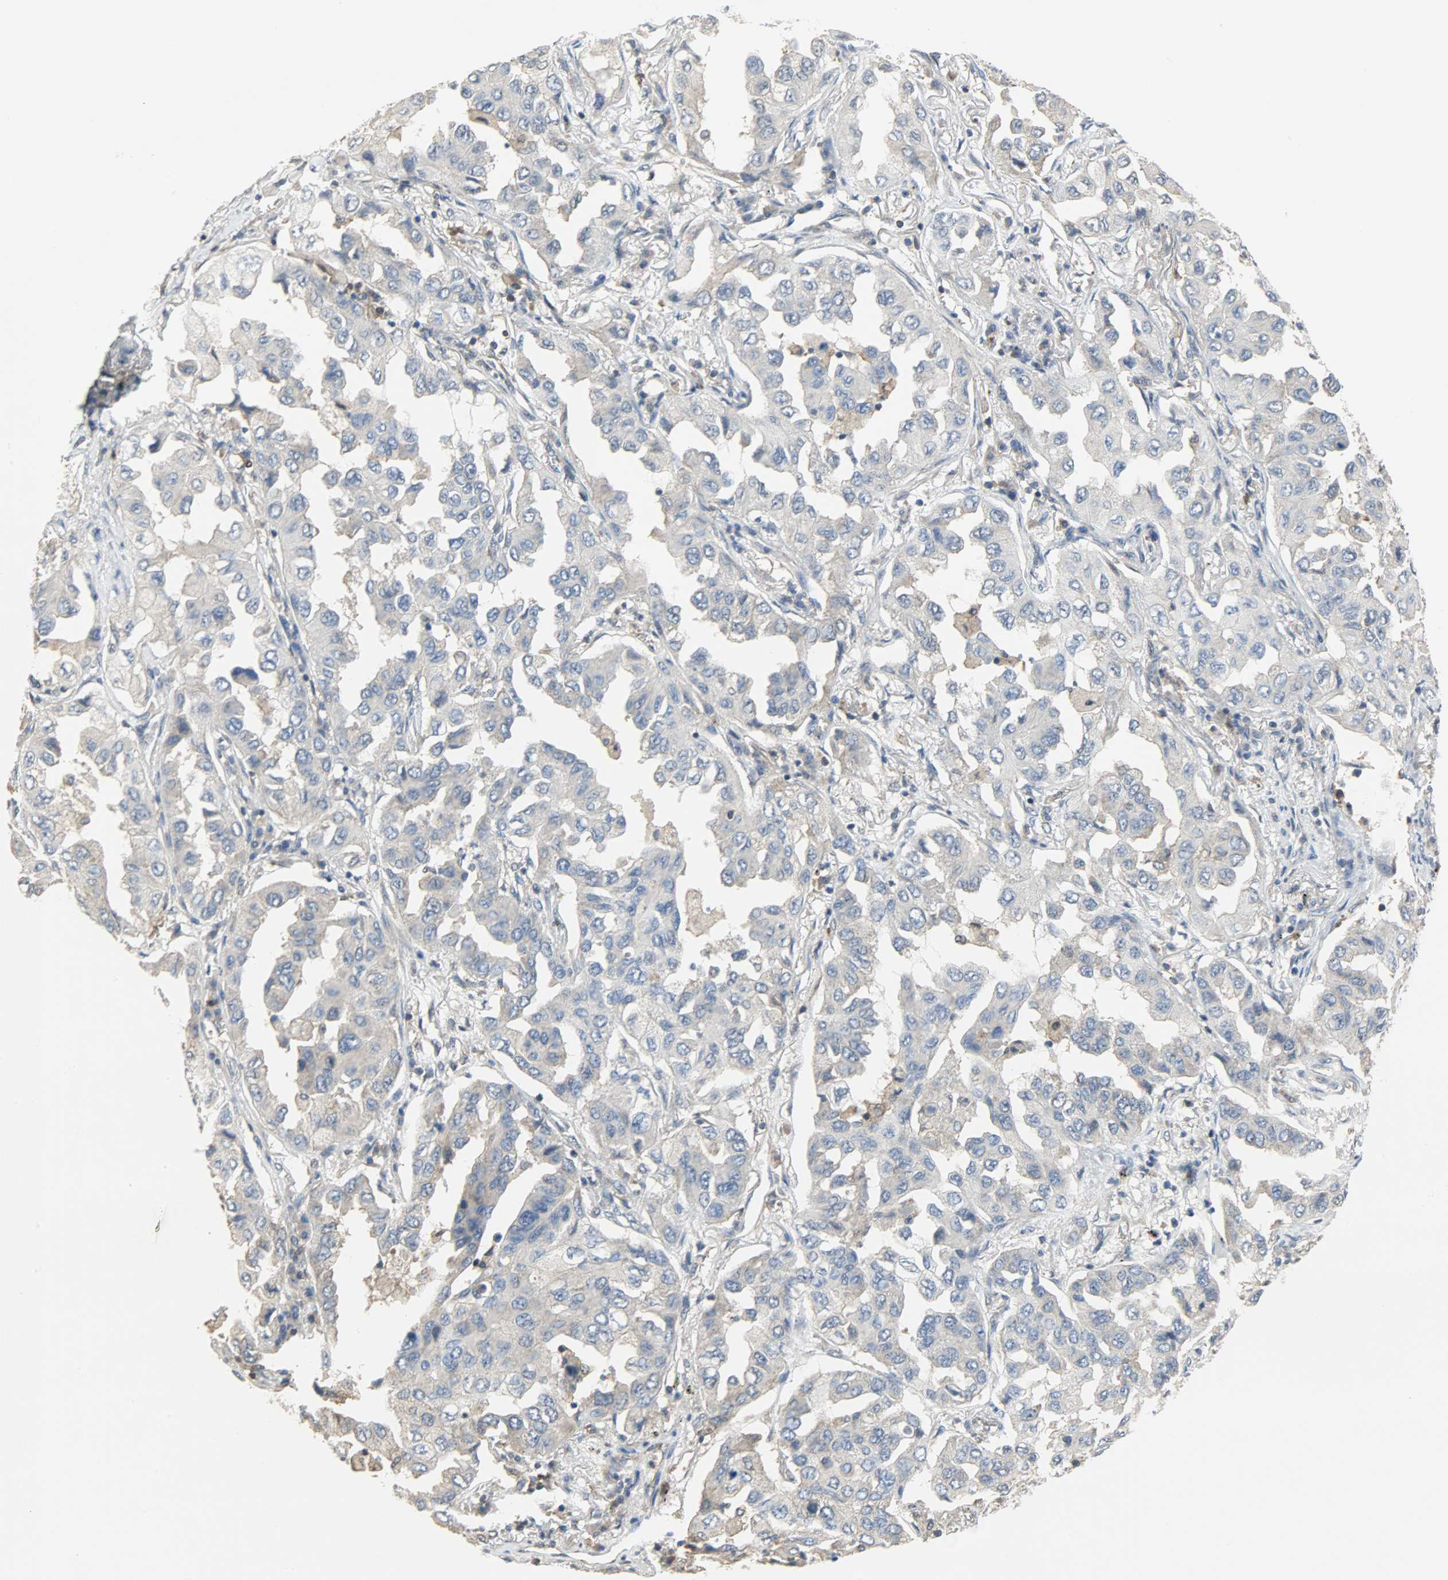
{"staining": {"intensity": "weak", "quantity": "25%-75%", "location": "cytoplasmic/membranous"}, "tissue": "lung cancer", "cell_type": "Tumor cells", "image_type": "cancer", "snomed": [{"axis": "morphology", "description": "Adenocarcinoma, NOS"}, {"axis": "topography", "description": "Lung"}], "caption": "This micrograph shows immunohistochemistry staining of lung cancer, with low weak cytoplasmic/membranous positivity in approximately 25%-75% of tumor cells.", "gene": "TRIM21", "patient": {"sex": "female", "age": 65}}